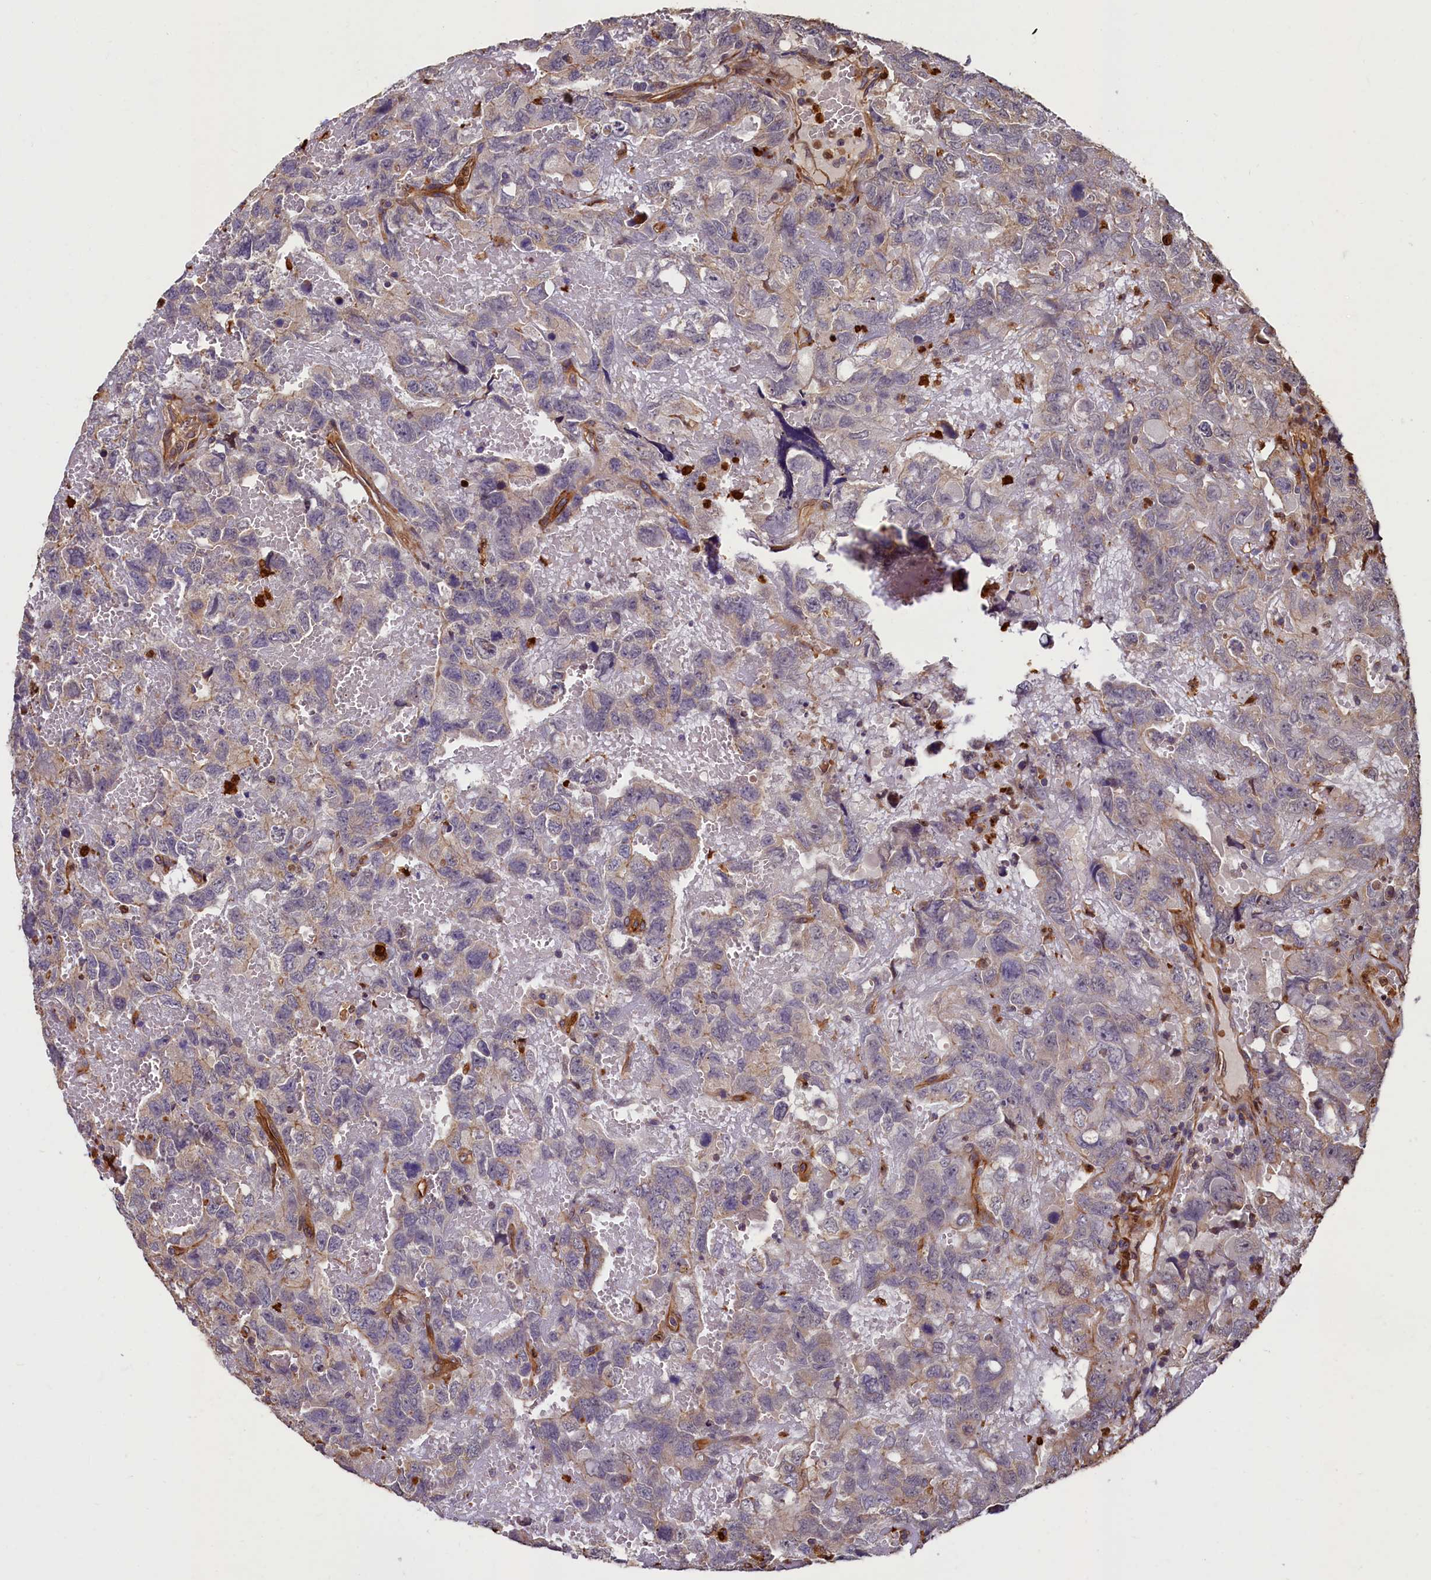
{"staining": {"intensity": "negative", "quantity": "none", "location": "none"}, "tissue": "testis cancer", "cell_type": "Tumor cells", "image_type": "cancer", "snomed": [{"axis": "morphology", "description": "Carcinoma, Embryonal, NOS"}, {"axis": "topography", "description": "Testis"}], "caption": "This is a micrograph of IHC staining of testis embryonal carcinoma, which shows no positivity in tumor cells.", "gene": "CCDC102B", "patient": {"sex": "male", "age": 45}}